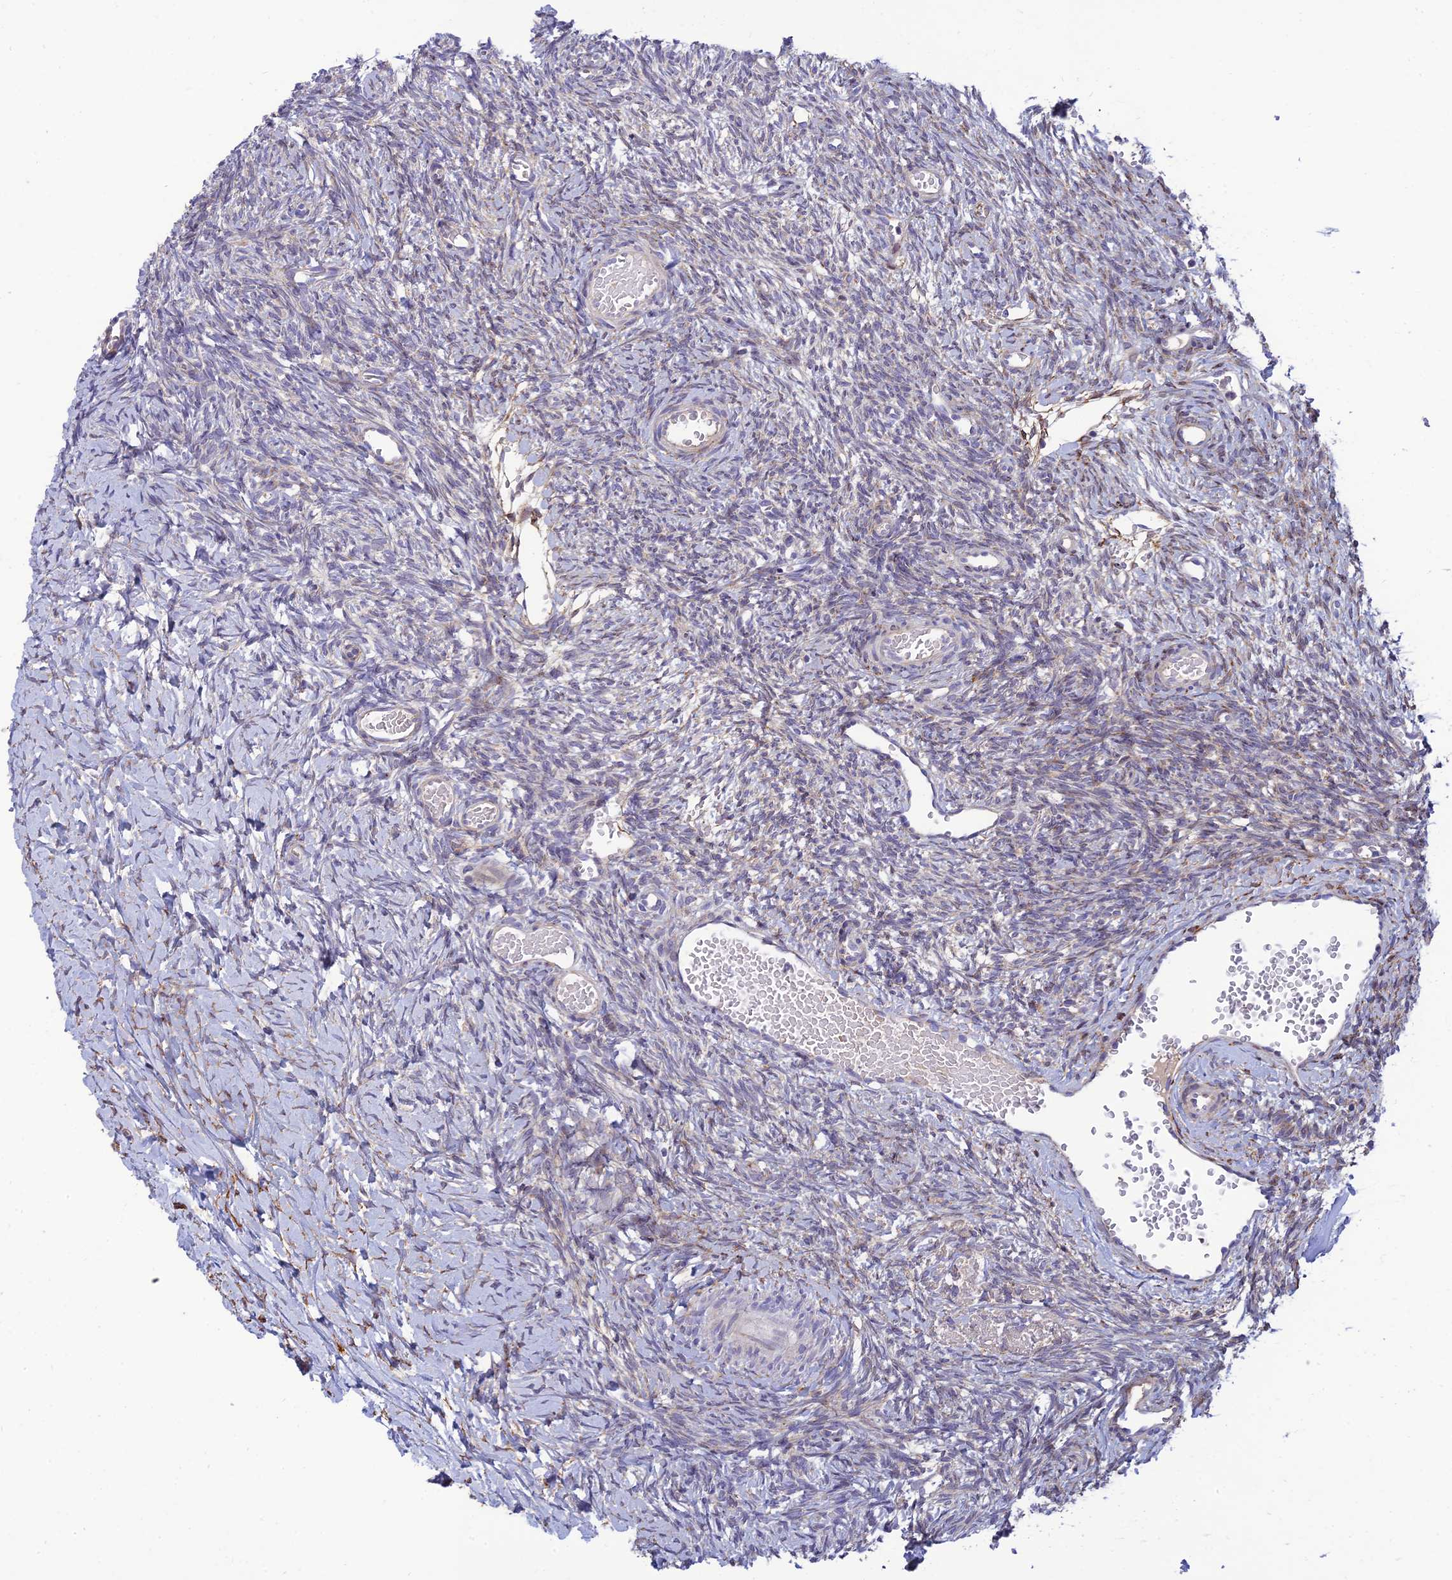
{"staining": {"intensity": "negative", "quantity": "none", "location": "none"}, "tissue": "ovary", "cell_type": "Ovarian stroma cells", "image_type": "normal", "snomed": [{"axis": "morphology", "description": "Normal tissue, NOS"}, {"axis": "topography", "description": "Ovary"}], "caption": "IHC micrograph of normal ovary: human ovary stained with DAB (3,3'-diaminobenzidine) demonstrates no significant protein positivity in ovarian stroma cells.", "gene": "RCN3", "patient": {"sex": "female", "age": 39}}